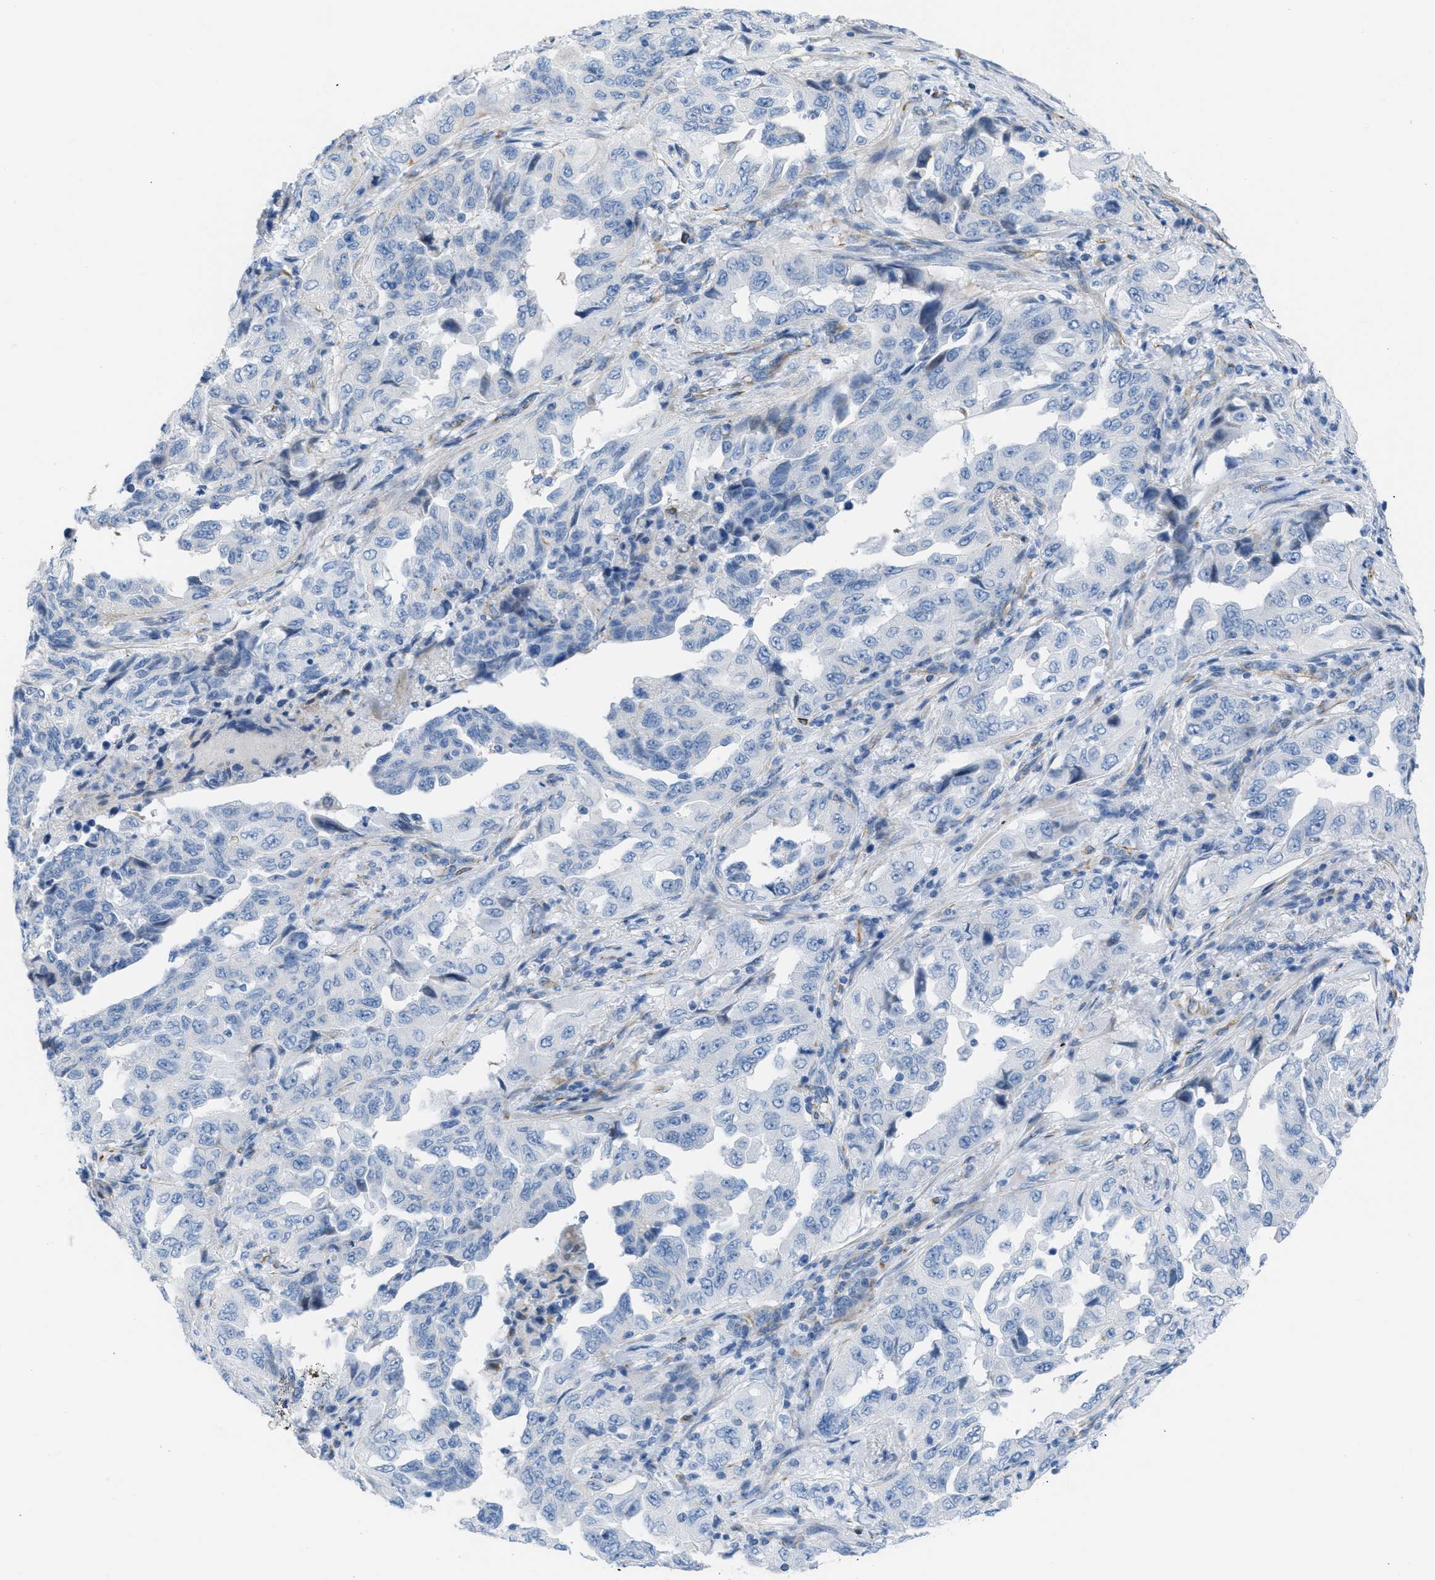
{"staining": {"intensity": "negative", "quantity": "none", "location": "none"}, "tissue": "lung cancer", "cell_type": "Tumor cells", "image_type": "cancer", "snomed": [{"axis": "morphology", "description": "Adenocarcinoma, NOS"}, {"axis": "topography", "description": "Lung"}], "caption": "High magnification brightfield microscopy of adenocarcinoma (lung) stained with DAB (3,3'-diaminobenzidine) (brown) and counterstained with hematoxylin (blue): tumor cells show no significant staining.", "gene": "SLC12A1", "patient": {"sex": "female", "age": 51}}